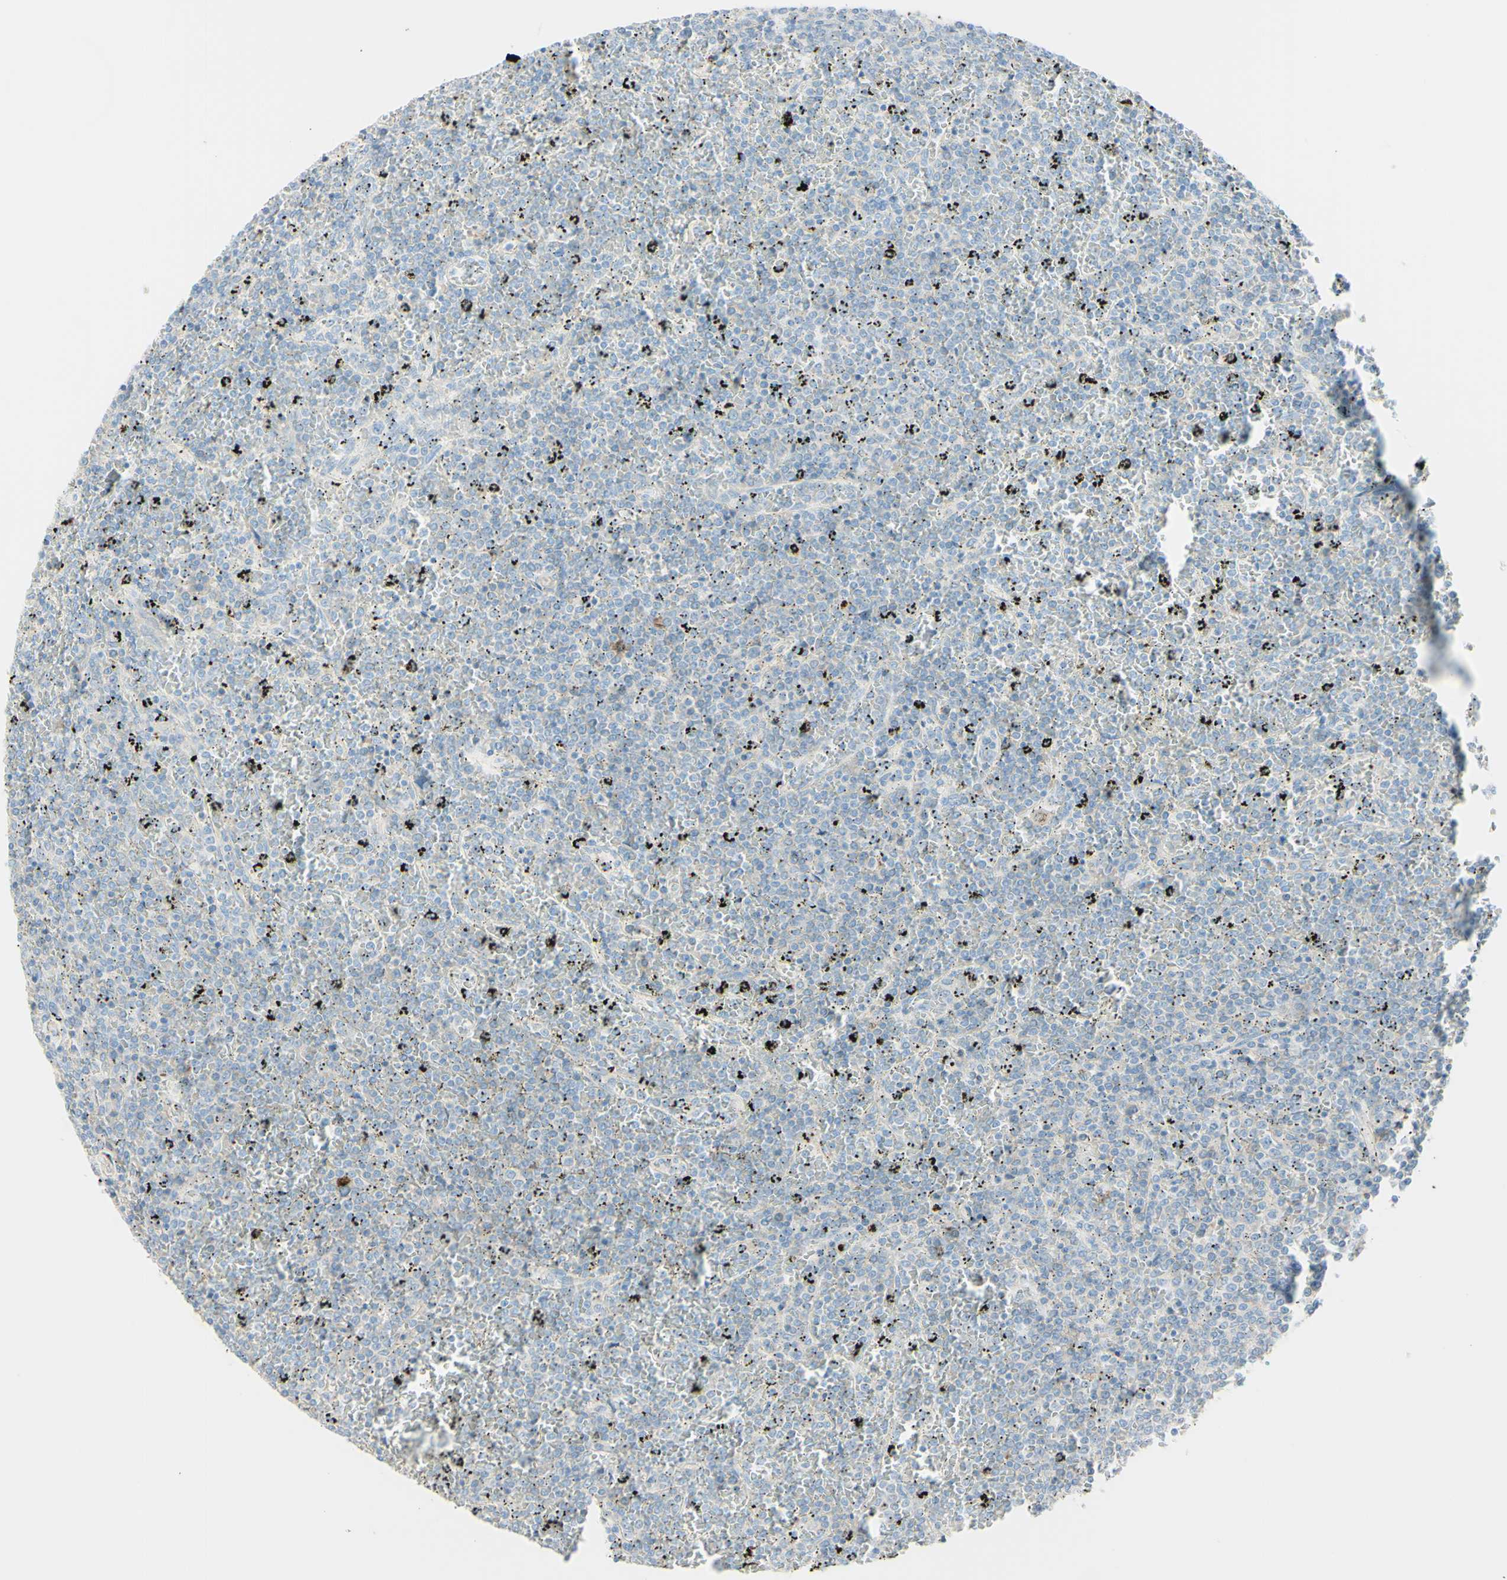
{"staining": {"intensity": "negative", "quantity": "none", "location": "none"}, "tissue": "lymphoma", "cell_type": "Tumor cells", "image_type": "cancer", "snomed": [{"axis": "morphology", "description": "Malignant lymphoma, non-Hodgkin's type, Low grade"}, {"axis": "topography", "description": "Spleen"}], "caption": "Protein analysis of lymphoma reveals no significant positivity in tumor cells.", "gene": "ALCAM", "patient": {"sex": "female", "age": 77}}